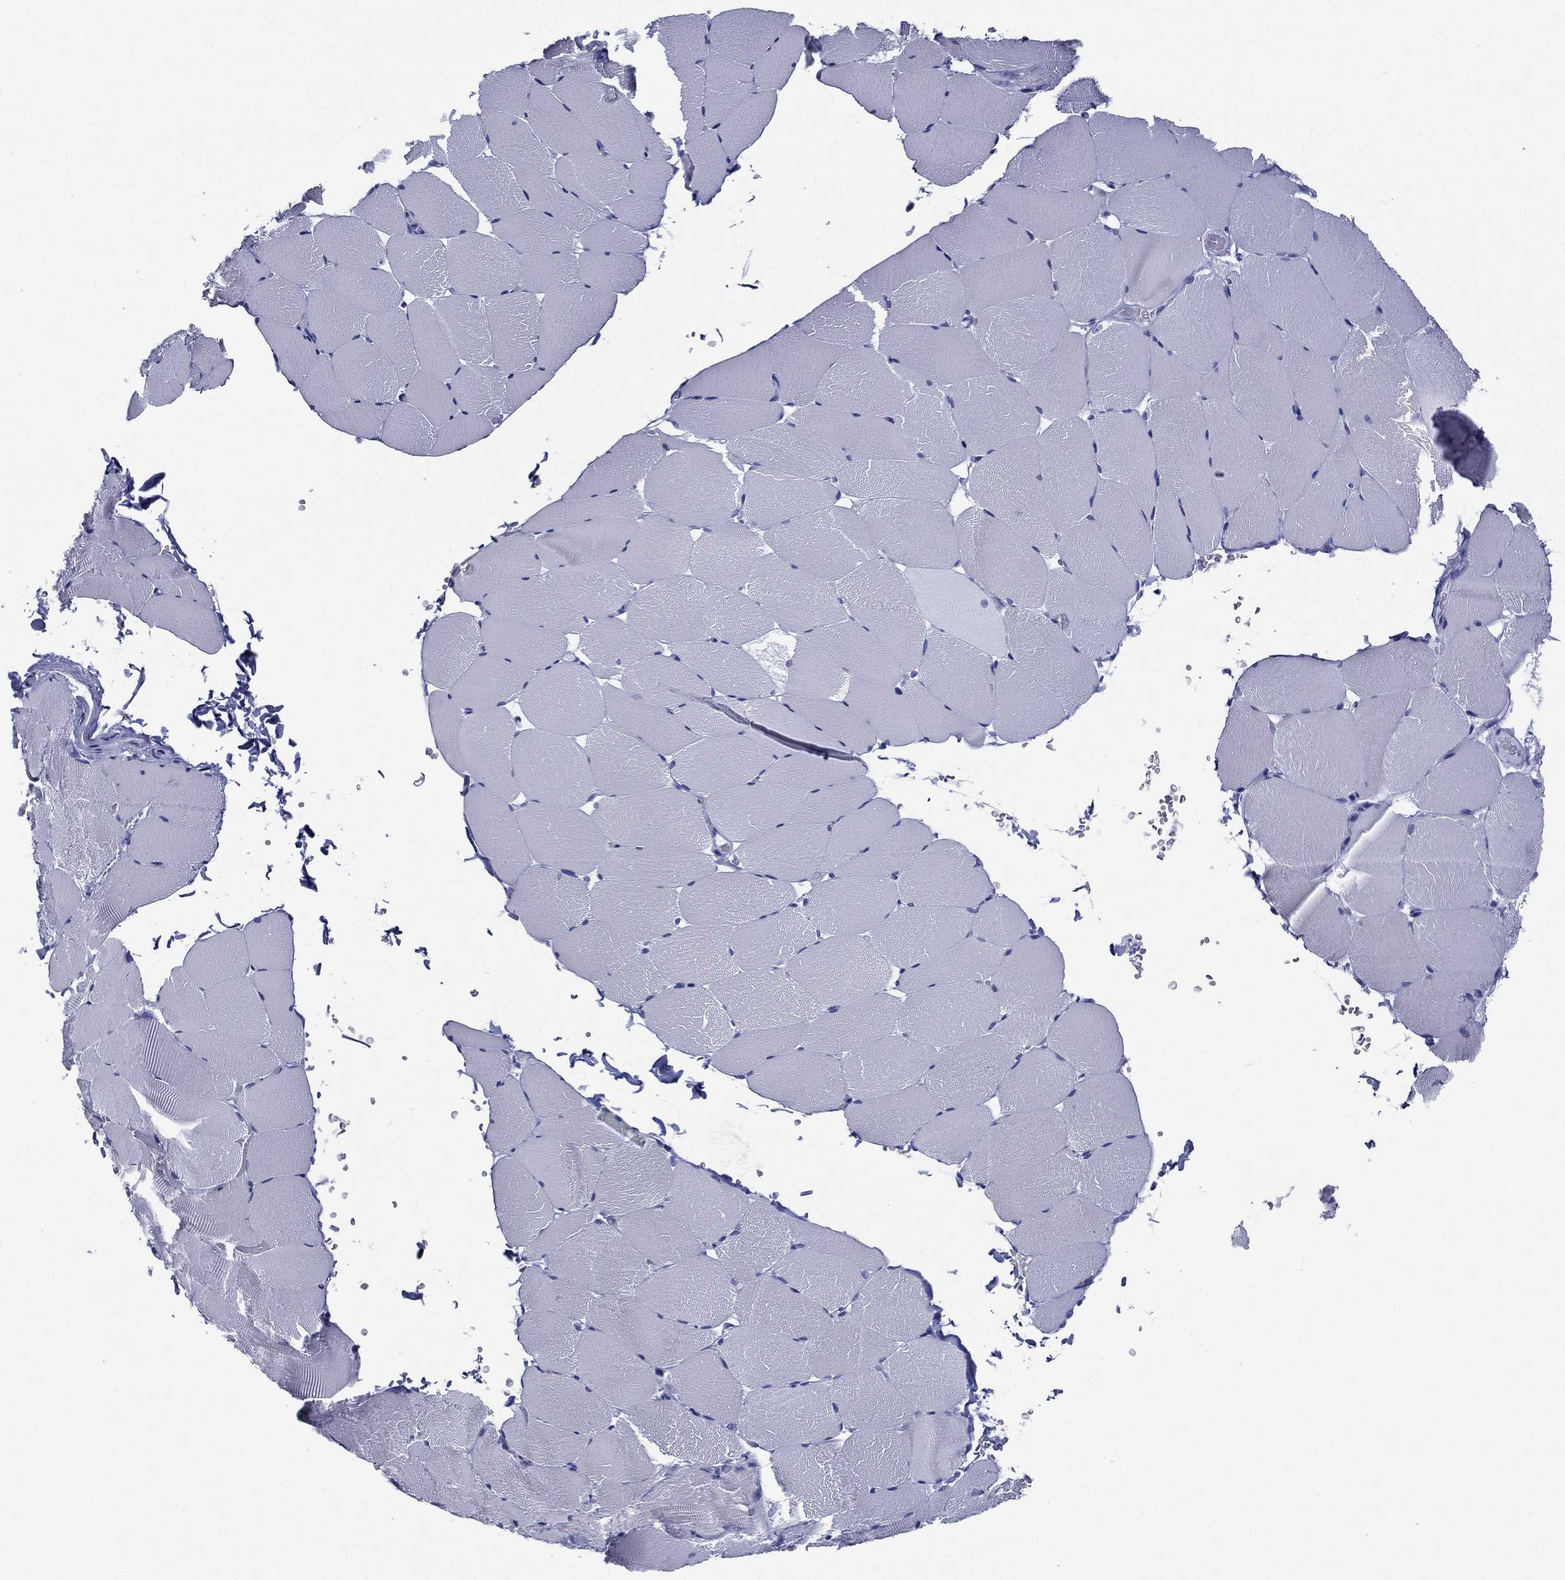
{"staining": {"intensity": "negative", "quantity": "none", "location": "none"}, "tissue": "skeletal muscle", "cell_type": "Myocytes", "image_type": "normal", "snomed": [{"axis": "morphology", "description": "Normal tissue, NOS"}, {"axis": "topography", "description": "Skeletal muscle"}], "caption": "IHC image of normal human skeletal muscle stained for a protein (brown), which displays no positivity in myocytes. (DAB (3,3'-diaminobenzidine) IHC visualized using brightfield microscopy, high magnification).", "gene": "RSPH4A", "patient": {"sex": "female", "age": 37}}